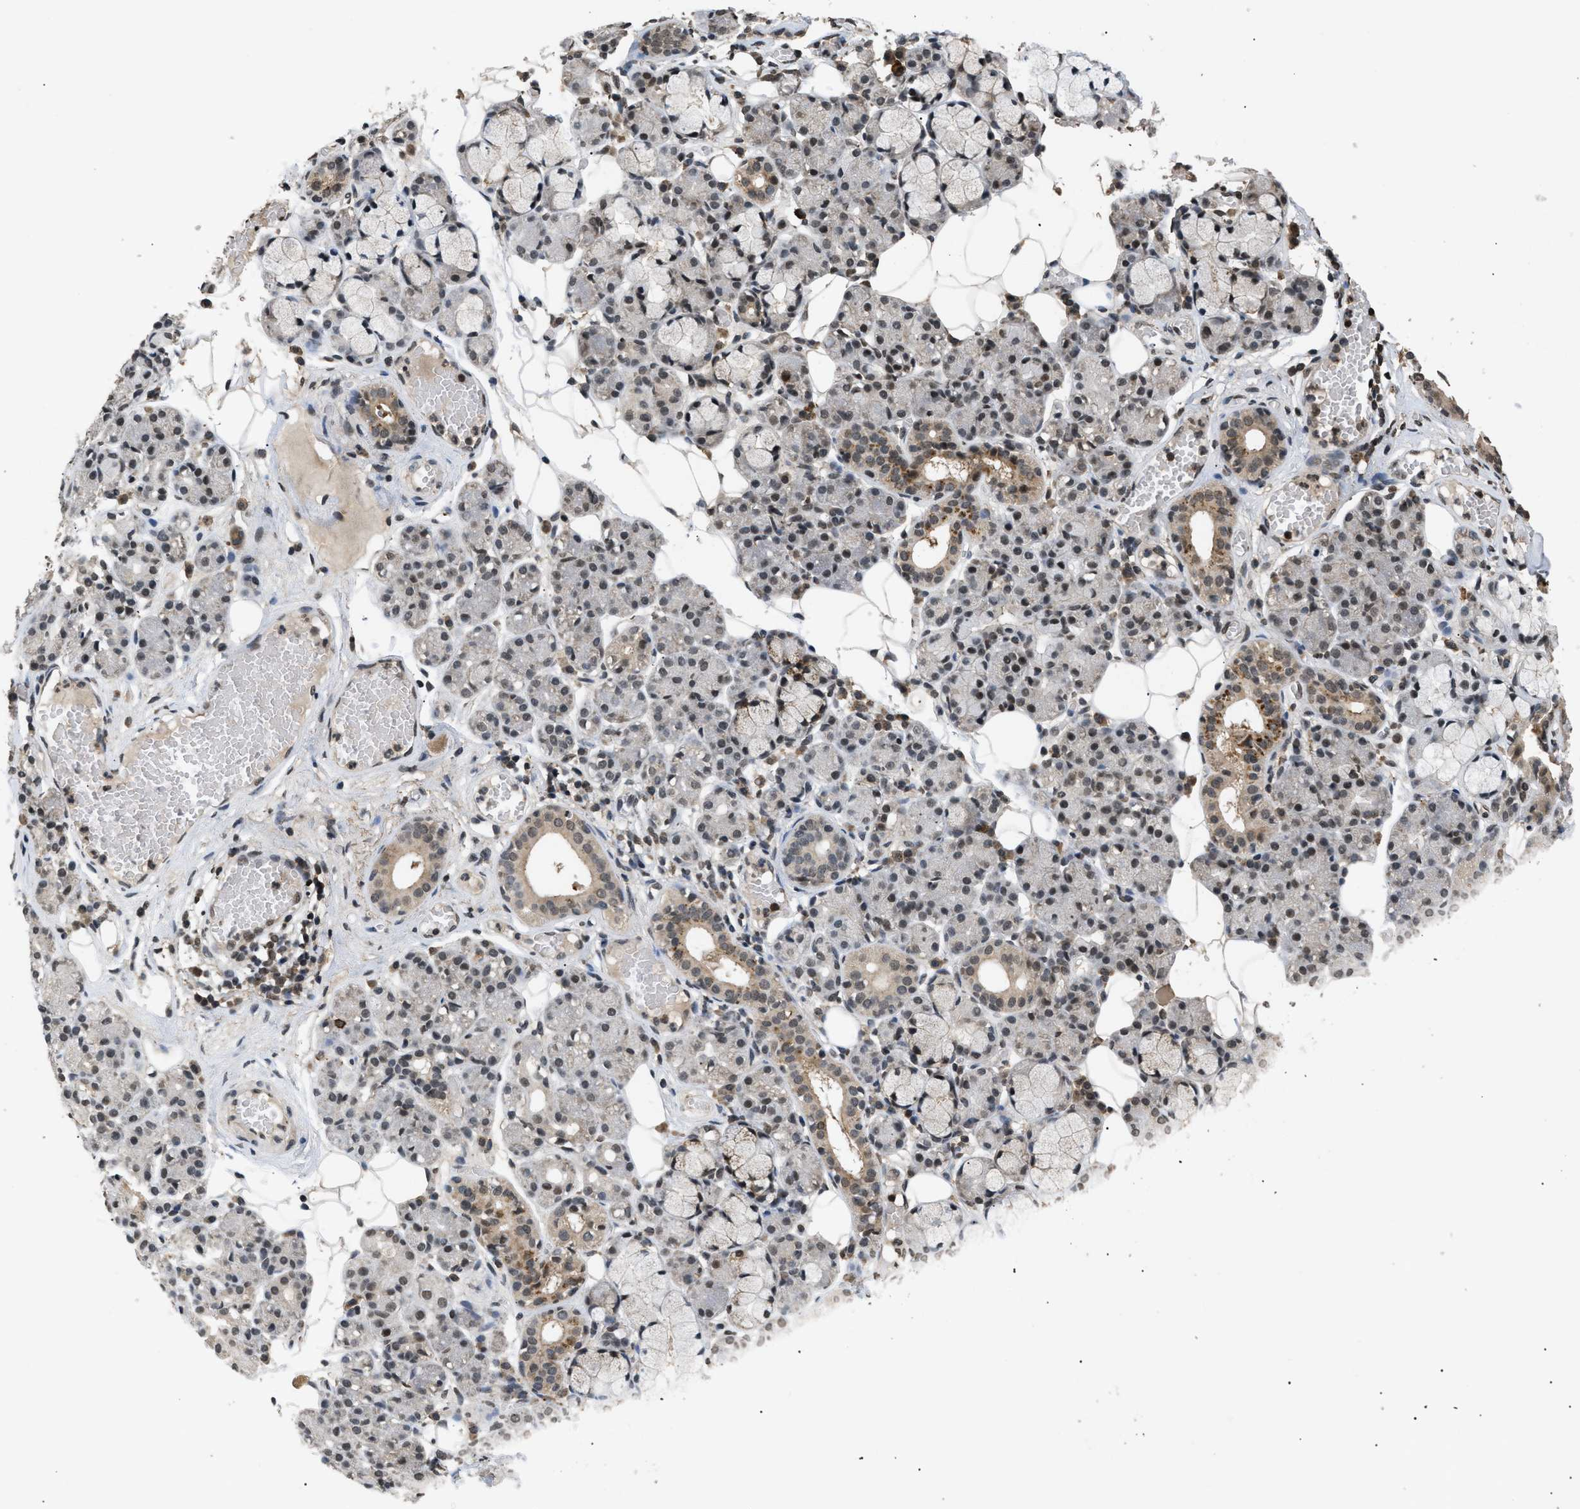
{"staining": {"intensity": "moderate", "quantity": "25%-75%", "location": "cytoplasmic/membranous,nuclear"}, "tissue": "salivary gland", "cell_type": "Glandular cells", "image_type": "normal", "snomed": [{"axis": "morphology", "description": "Normal tissue, NOS"}, {"axis": "topography", "description": "Salivary gland"}], "caption": "Salivary gland was stained to show a protein in brown. There is medium levels of moderate cytoplasmic/membranous,nuclear staining in about 25%-75% of glandular cells. Using DAB (brown) and hematoxylin (blue) stains, captured at high magnification using brightfield microscopy.", "gene": "RBM5", "patient": {"sex": "male", "age": 63}}